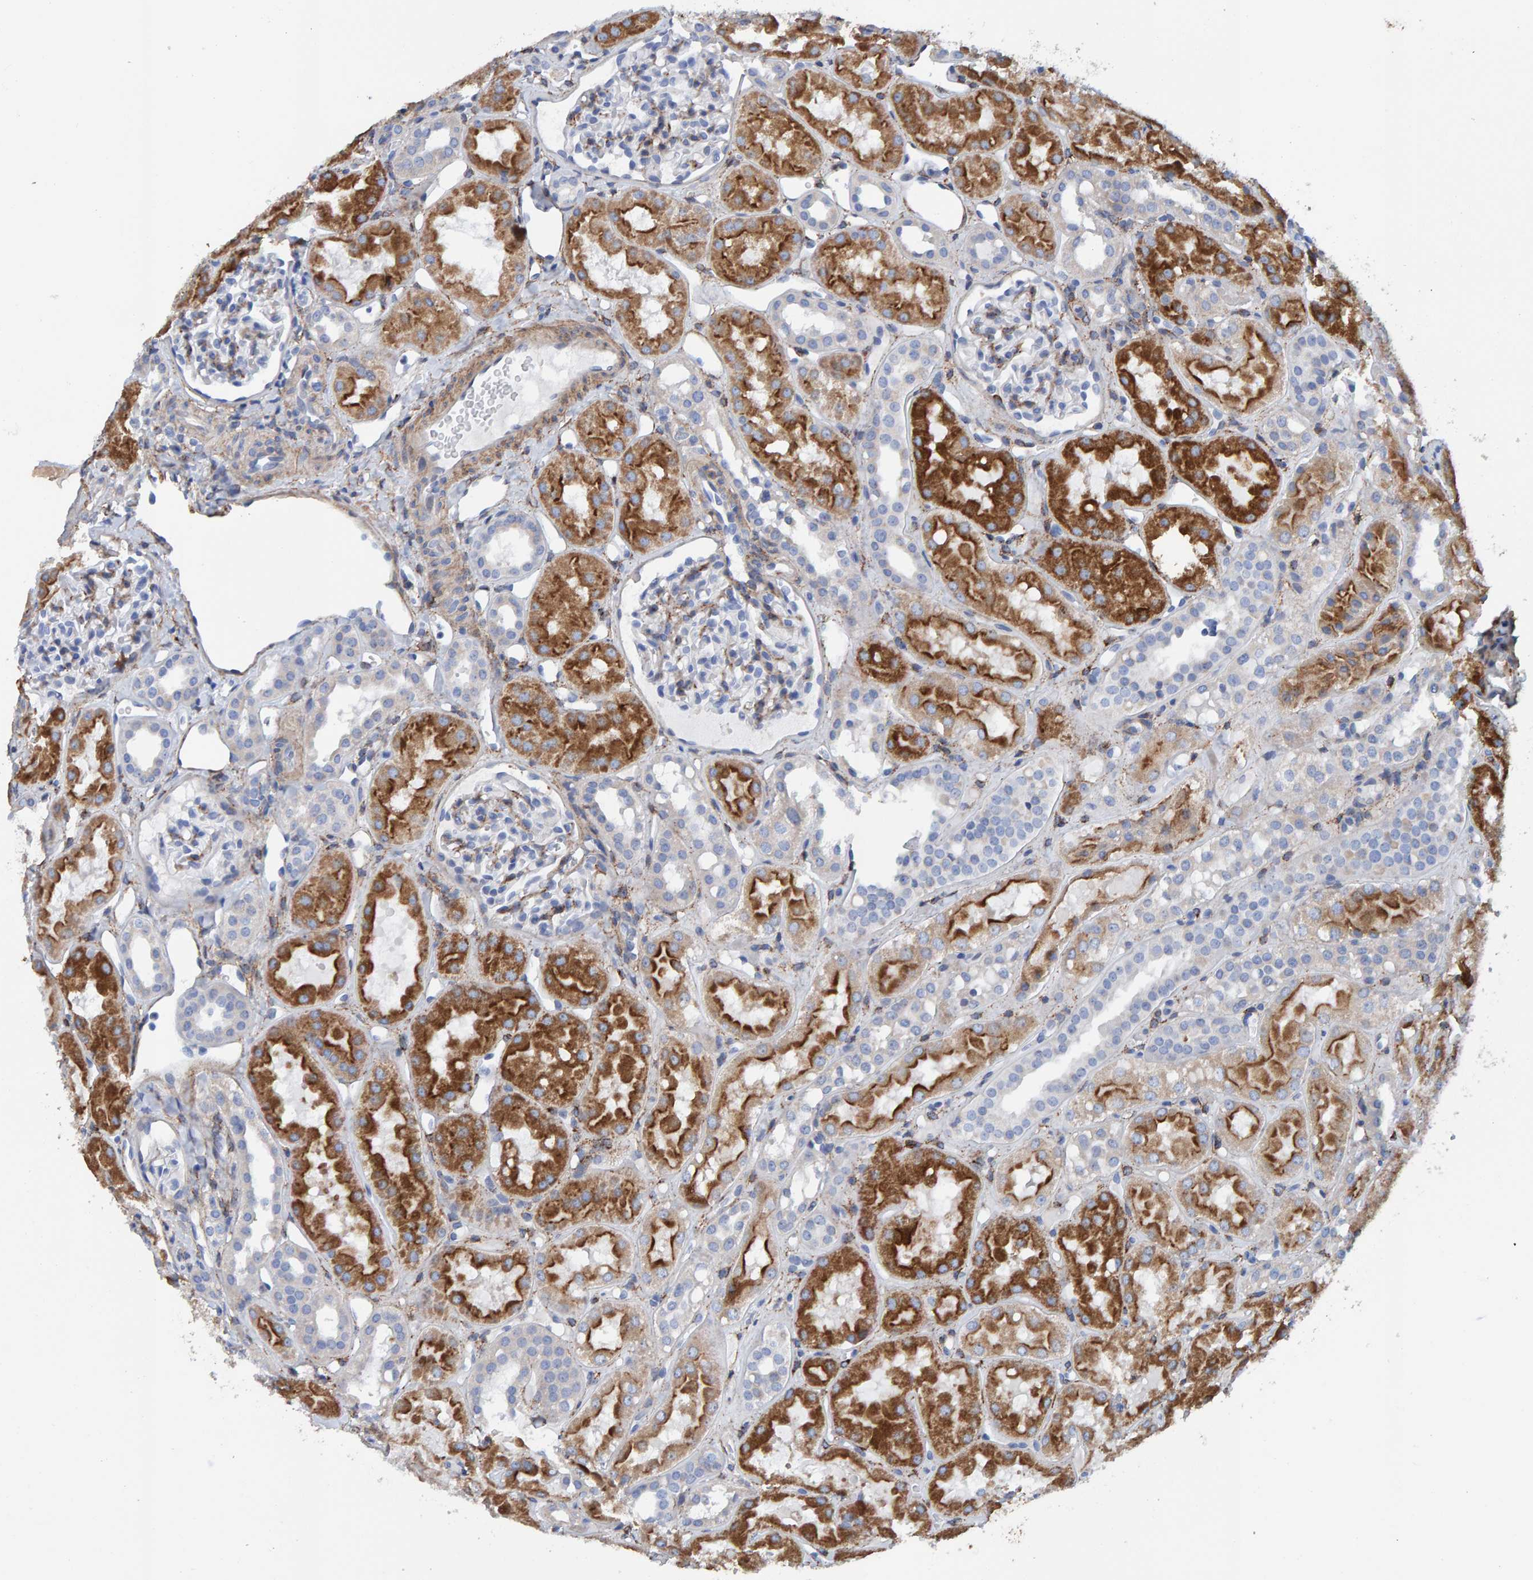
{"staining": {"intensity": "weak", "quantity": "<25%", "location": "cytoplasmic/membranous"}, "tissue": "kidney", "cell_type": "Cells in glomeruli", "image_type": "normal", "snomed": [{"axis": "morphology", "description": "Normal tissue, NOS"}, {"axis": "topography", "description": "Kidney"}], "caption": "Protein analysis of benign kidney exhibits no significant expression in cells in glomeruli. (DAB (3,3'-diaminobenzidine) immunohistochemistry (IHC) with hematoxylin counter stain).", "gene": "LRP1", "patient": {"sex": "male", "age": 16}}